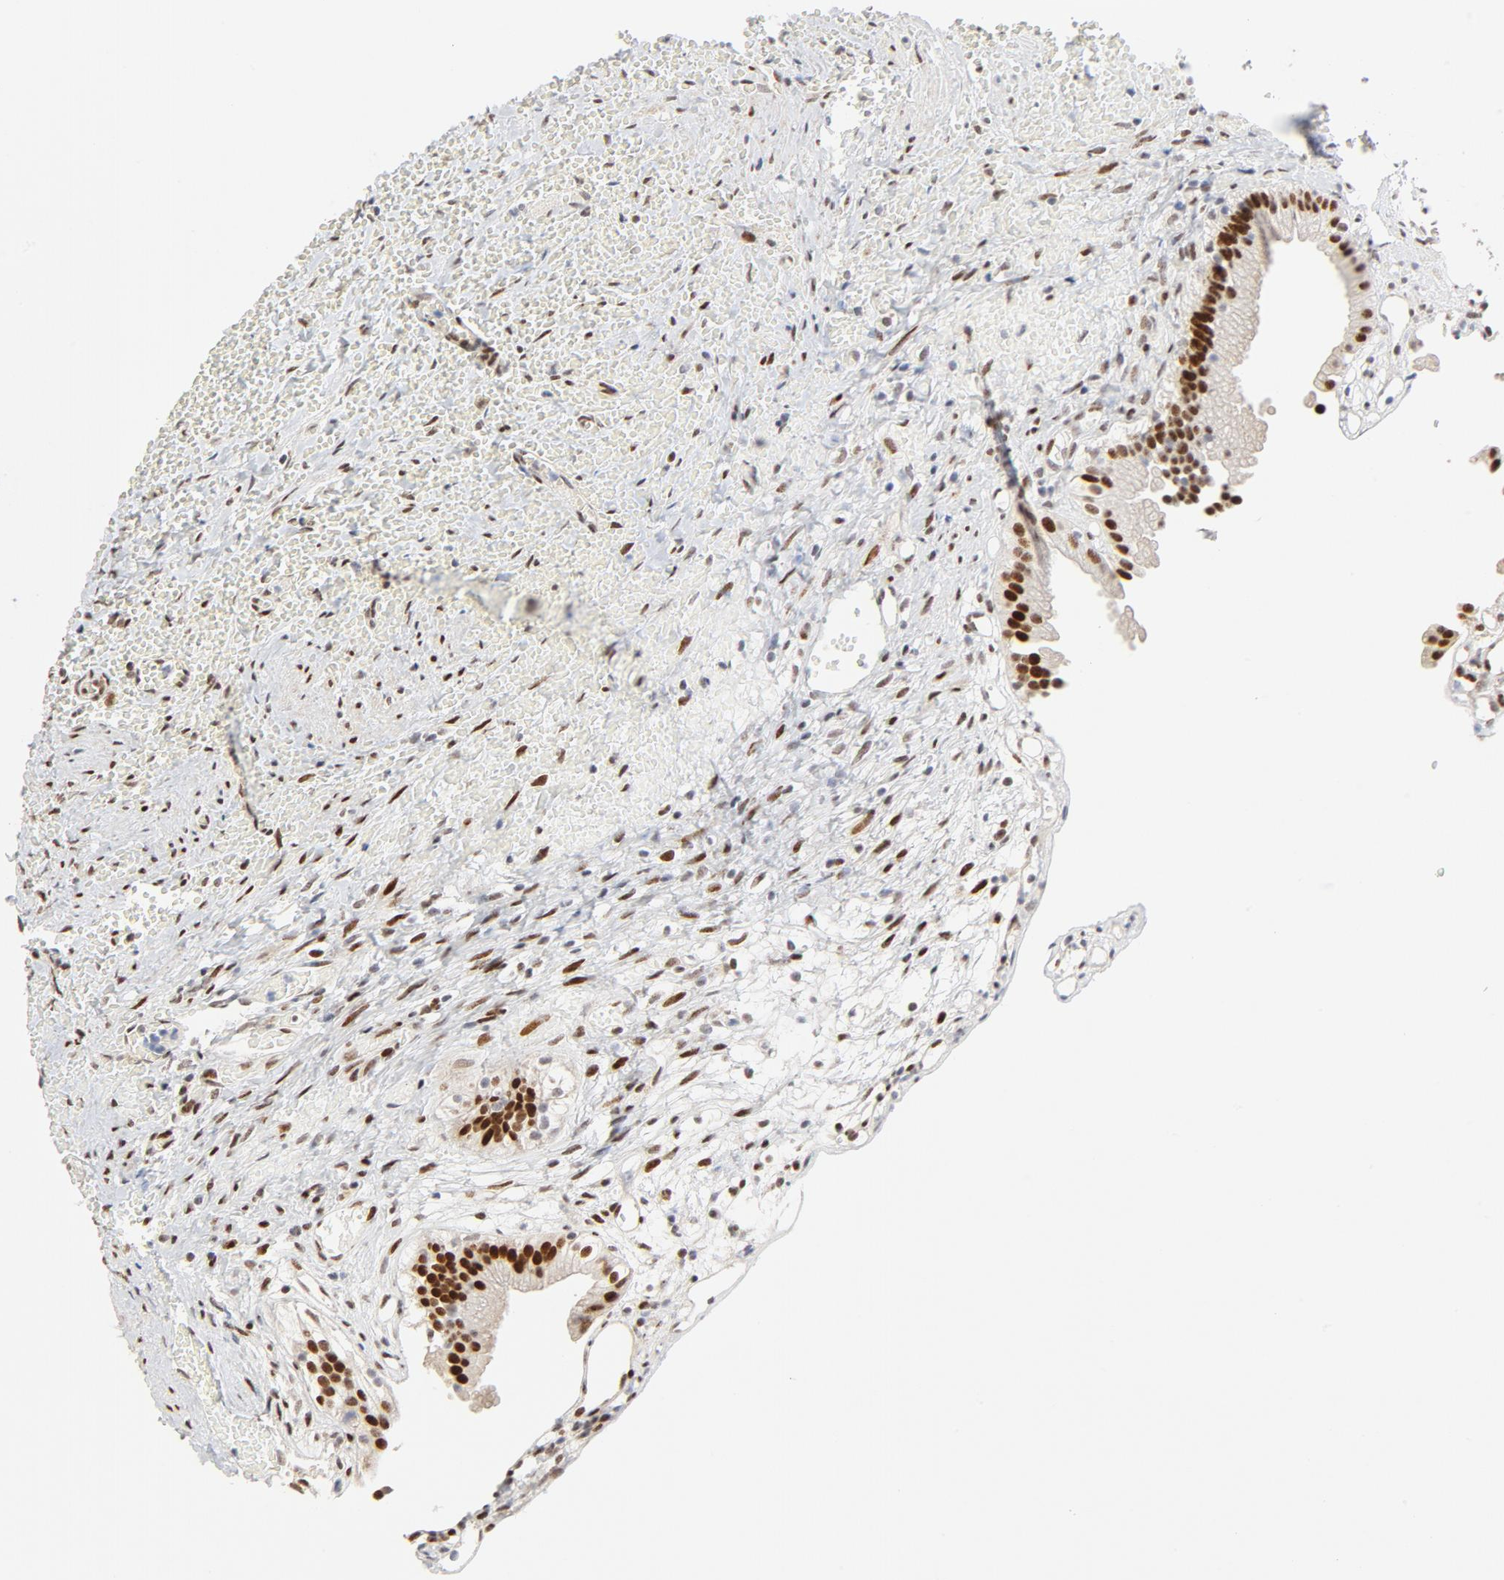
{"staining": {"intensity": "strong", "quantity": ">75%", "location": "nuclear"}, "tissue": "gallbladder", "cell_type": "Glandular cells", "image_type": "normal", "snomed": [{"axis": "morphology", "description": "Normal tissue, NOS"}, {"axis": "topography", "description": "Gallbladder"}], "caption": "Approximately >75% of glandular cells in unremarkable human gallbladder demonstrate strong nuclear protein expression as visualized by brown immunohistochemical staining.", "gene": "GTF2I", "patient": {"sex": "male", "age": 65}}